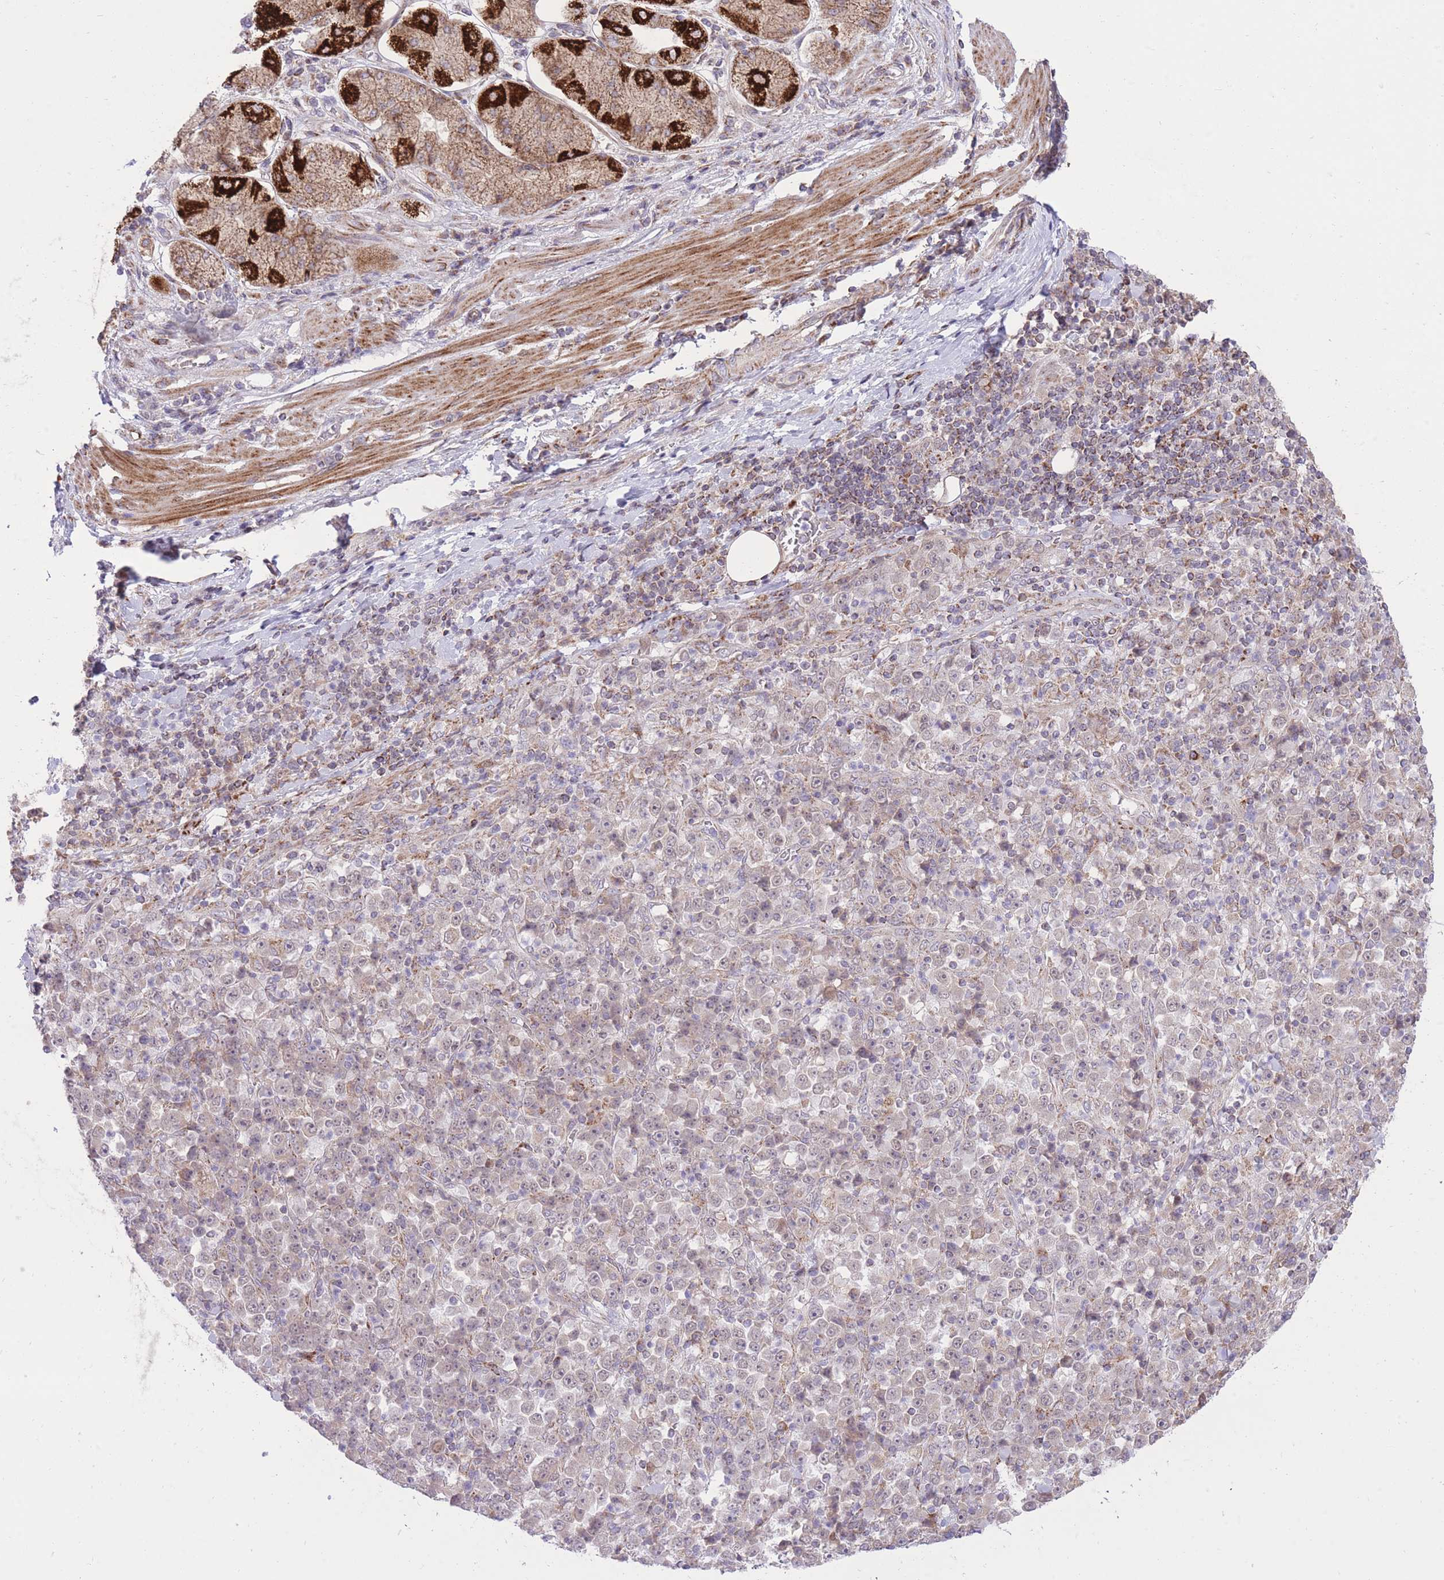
{"staining": {"intensity": "weak", "quantity": "25%-75%", "location": "cytoplasmic/membranous"}, "tissue": "stomach cancer", "cell_type": "Tumor cells", "image_type": "cancer", "snomed": [{"axis": "morphology", "description": "Normal tissue, NOS"}, {"axis": "morphology", "description": "Adenocarcinoma, NOS"}, {"axis": "topography", "description": "Stomach, upper"}, {"axis": "topography", "description": "Stomach"}], "caption": "An IHC photomicrograph of neoplastic tissue is shown. Protein staining in brown highlights weak cytoplasmic/membranous positivity in adenocarcinoma (stomach) within tumor cells. The staining is performed using DAB brown chromogen to label protein expression. The nuclei are counter-stained blue using hematoxylin.", "gene": "SLC4A4", "patient": {"sex": "male", "age": 59}}